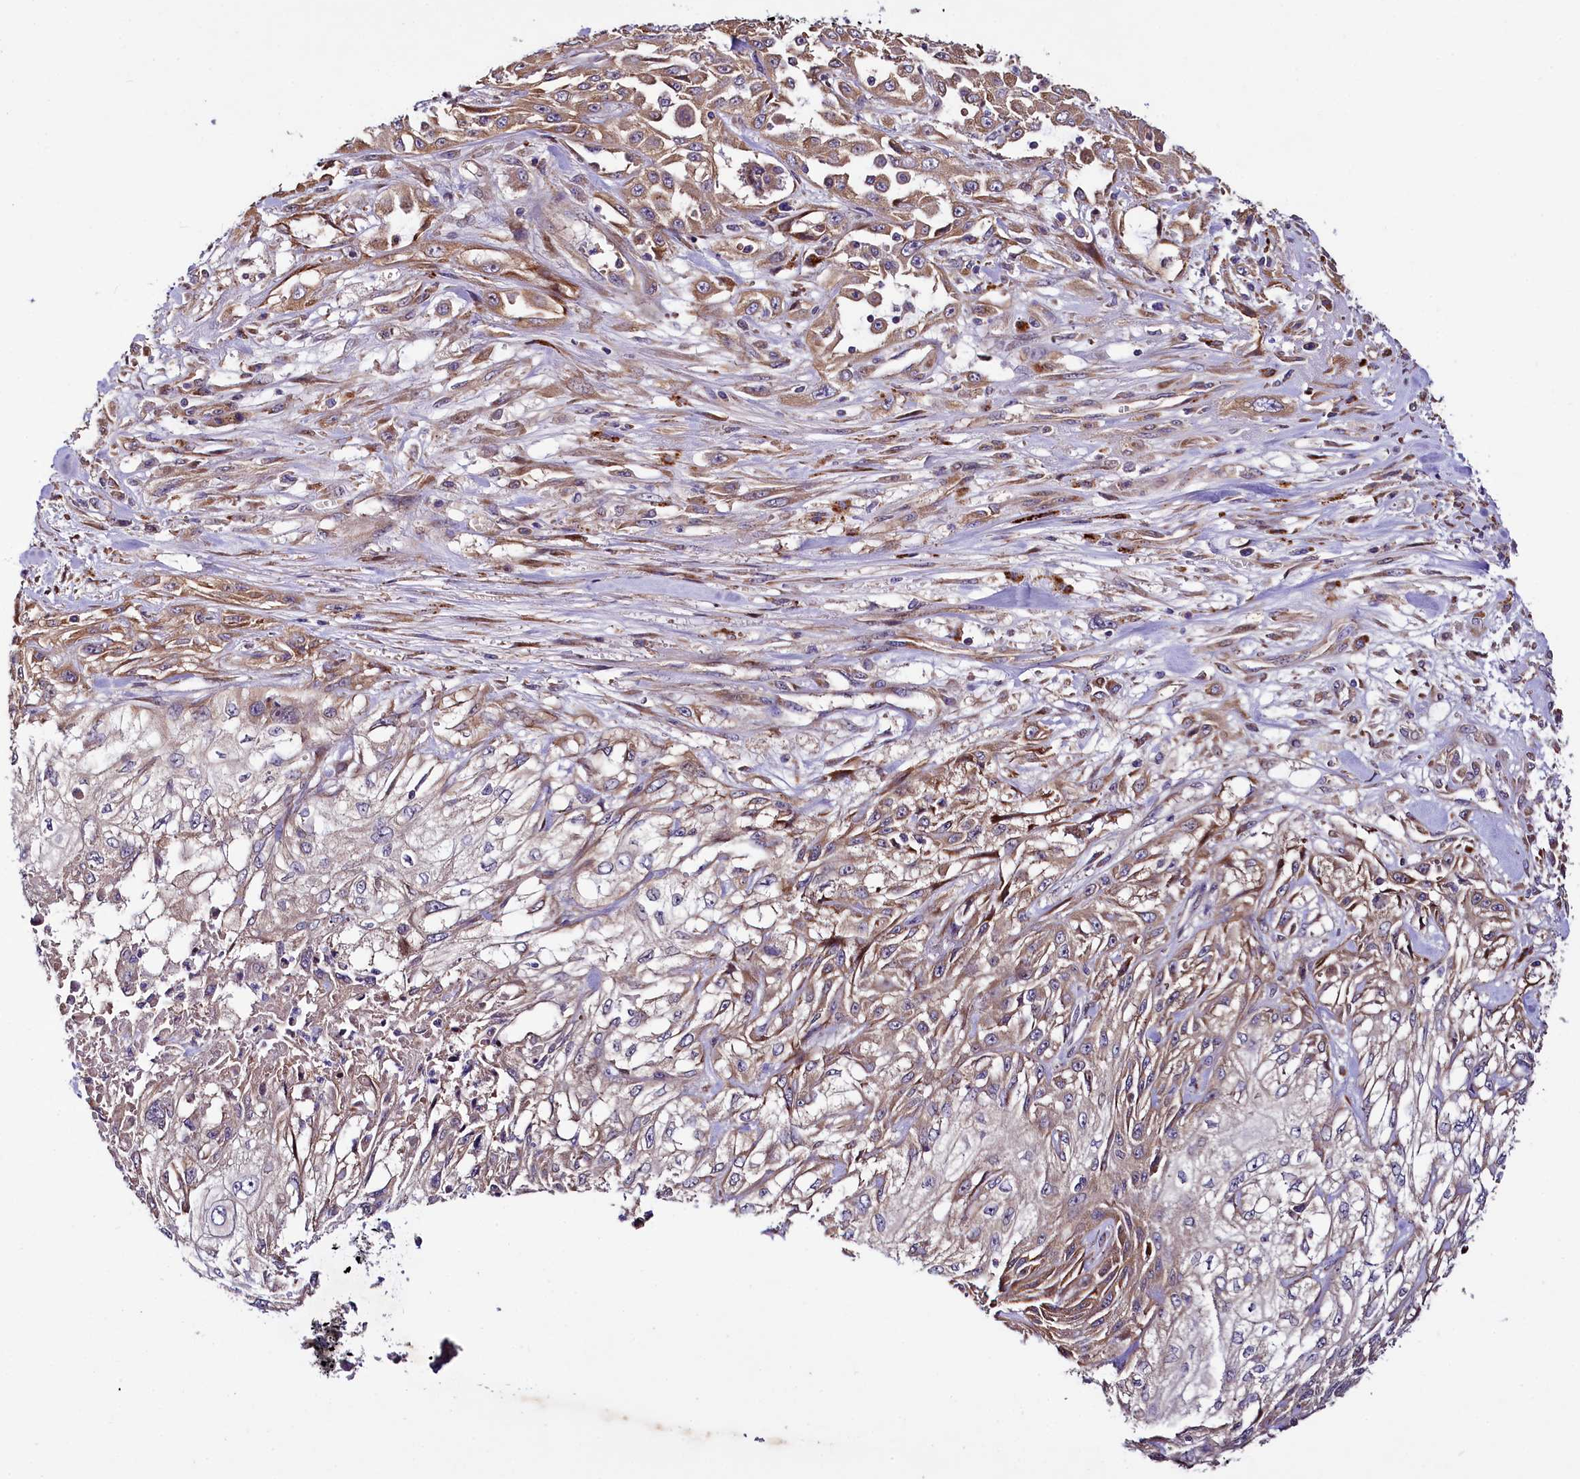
{"staining": {"intensity": "moderate", "quantity": ">75%", "location": "cytoplasmic/membranous"}, "tissue": "skin cancer", "cell_type": "Tumor cells", "image_type": "cancer", "snomed": [{"axis": "morphology", "description": "Squamous cell carcinoma, NOS"}, {"axis": "morphology", "description": "Squamous cell carcinoma, metastatic, NOS"}, {"axis": "topography", "description": "Skin"}, {"axis": "topography", "description": "Lymph node"}], "caption": "Human skin cancer (squamous cell carcinoma) stained with a protein marker reveals moderate staining in tumor cells.", "gene": "PDZRN3", "patient": {"sex": "male", "age": 75}}